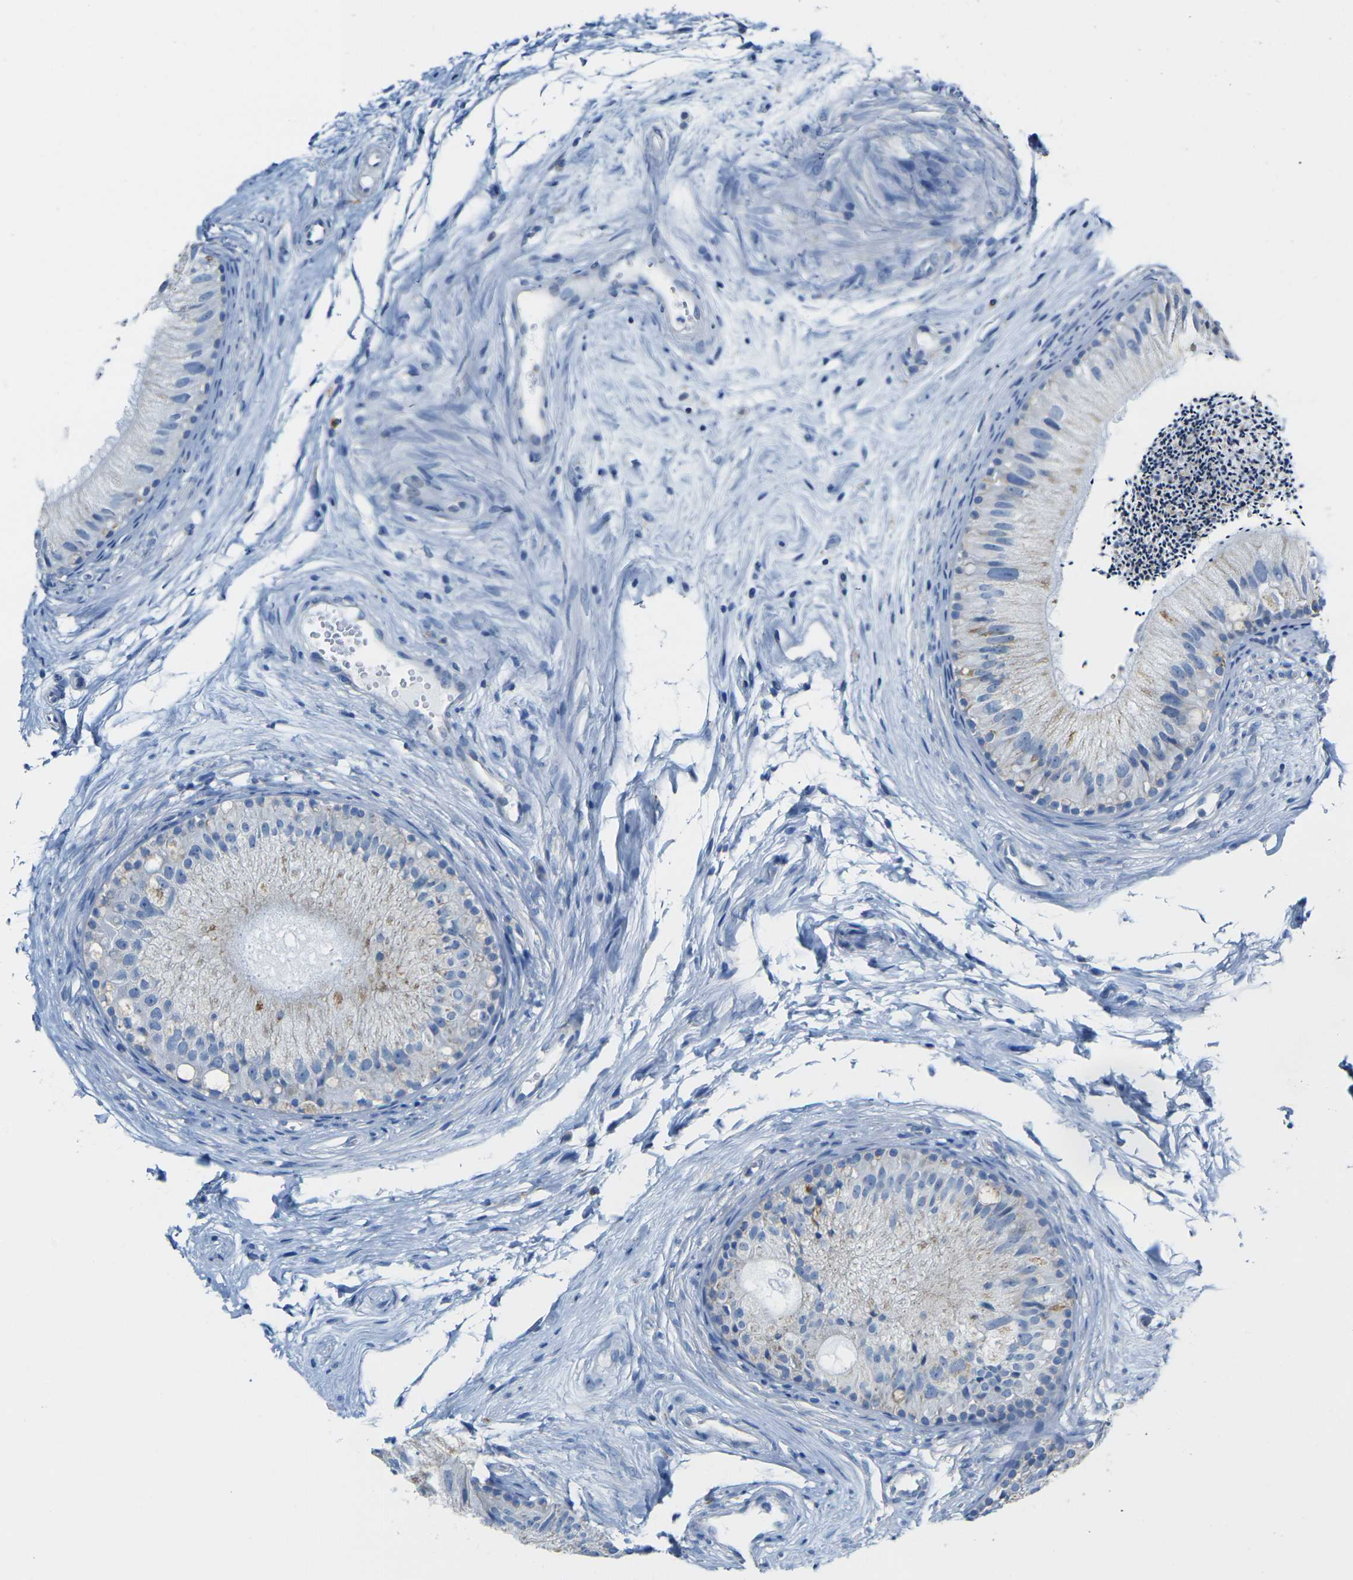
{"staining": {"intensity": "moderate", "quantity": "<25%", "location": "cytoplasmic/membranous"}, "tissue": "epididymis", "cell_type": "Glandular cells", "image_type": "normal", "snomed": [{"axis": "morphology", "description": "Normal tissue, NOS"}, {"axis": "topography", "description": "Epididymis"}], "caption": "Epididymis stained with DAB immunohistochemistry (IHC) displays low levels of moderate cytoplasmic/membranous expression in approximately <25% of glandular cells. (Stains: DAB in brown, nuclei in blue, Microscopy: brightfield microscopy at high magnification).", "gene": "TMEM204", "patient": {"sex": "male", "age": 56}}